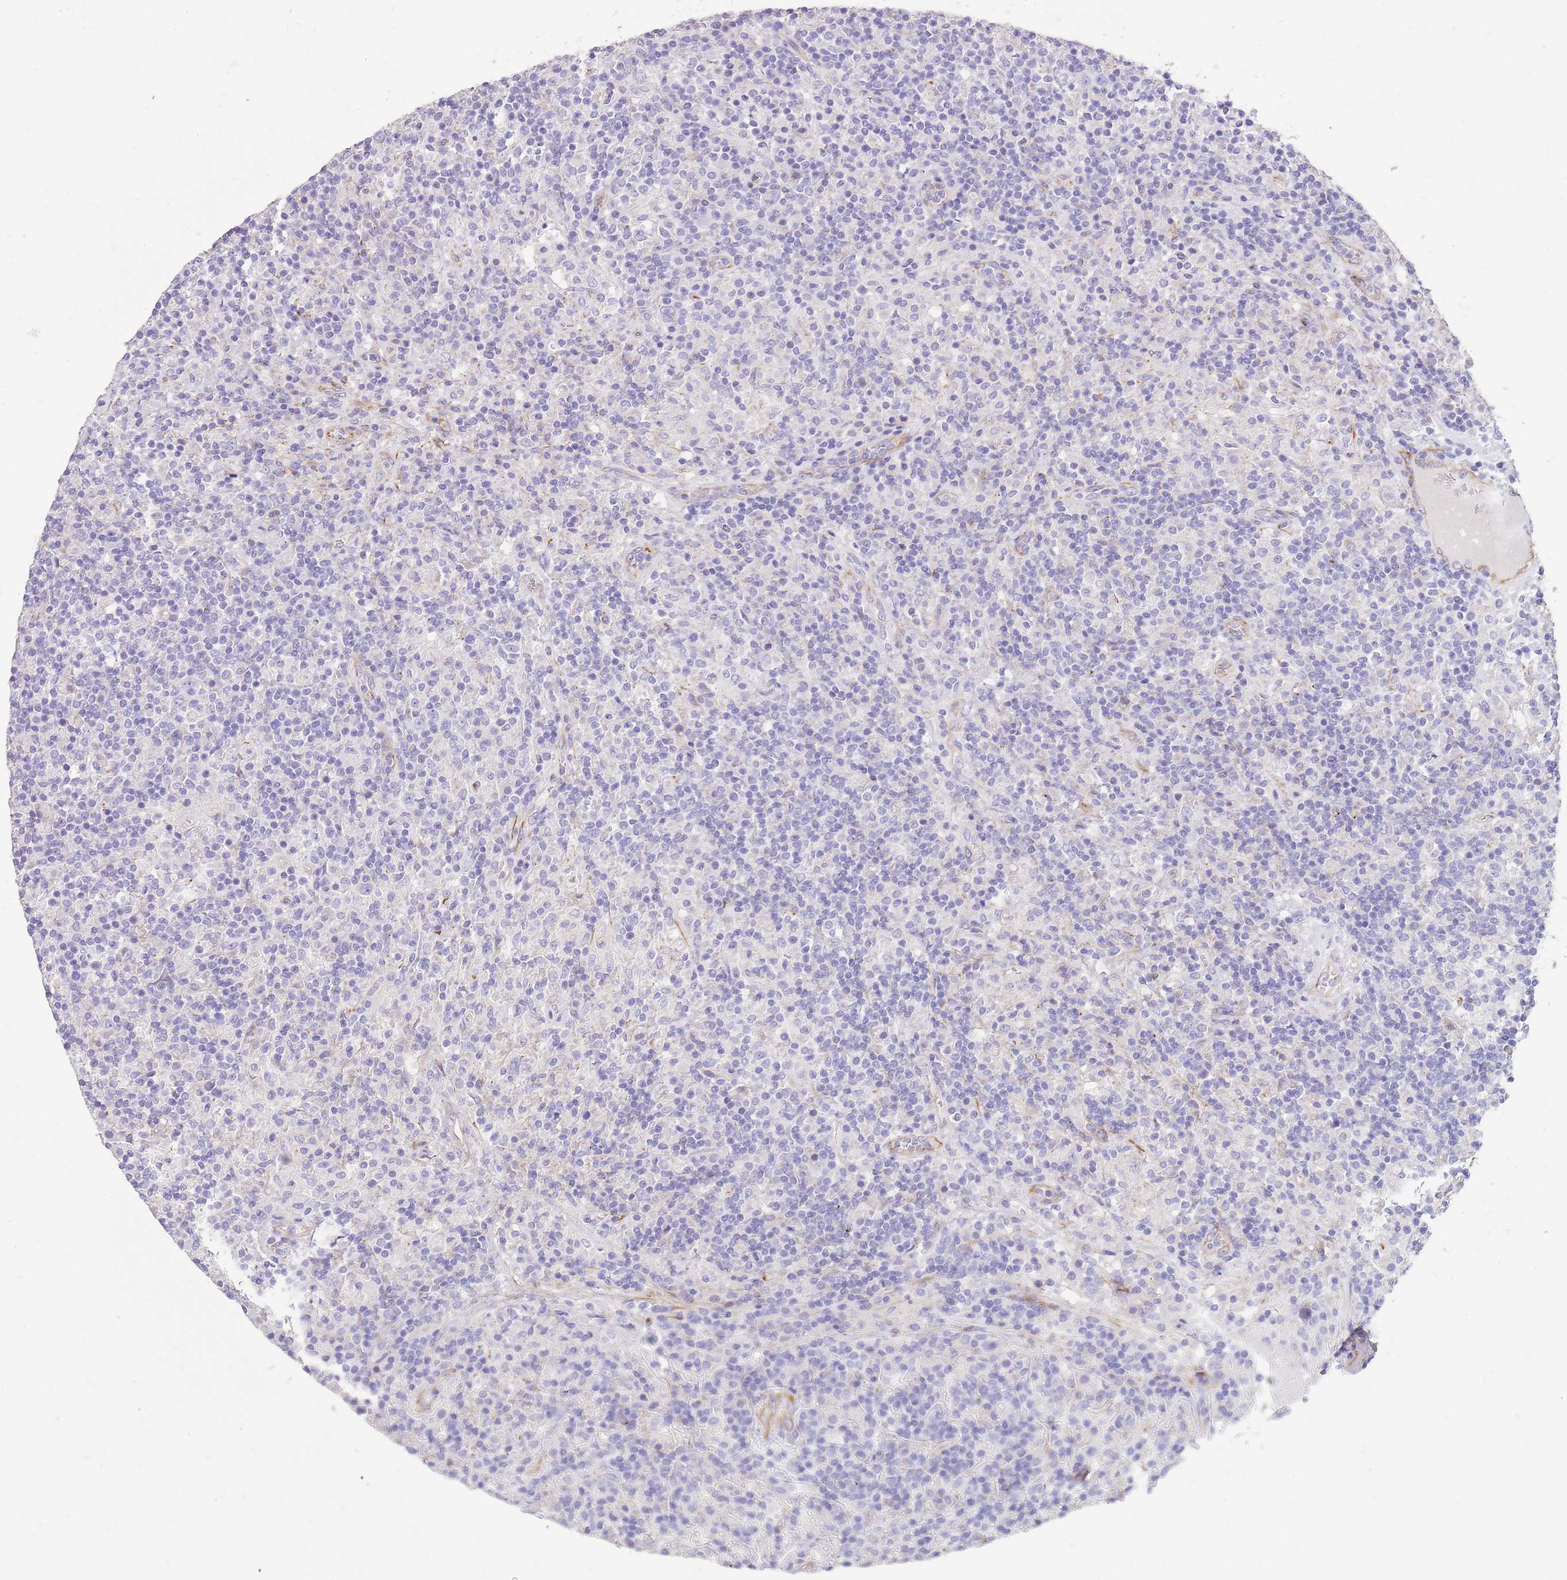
{"staining": {"intensity": "negative", "quantity": "none", "location": "none"}, "tissue": "lymphoma", "cell_type": "Tumor cells", "image_type": "cancer", "snomed": [{"axis": "morphology", "description": "Hodgkin's disease, NOS"}, {"axis": "topography", "description": "Lymph node"}], "caption": "Immunohistochemical staining of human lymphoma reveals no significant positivity in tumor cells. (DAB (3,3'-diaminobenzidine) immunohistochemistry visualized using brightfield microscopy, high magnification).", "gene": "ZDHHC1", "patient": {"sex": "male", "age": 70}}